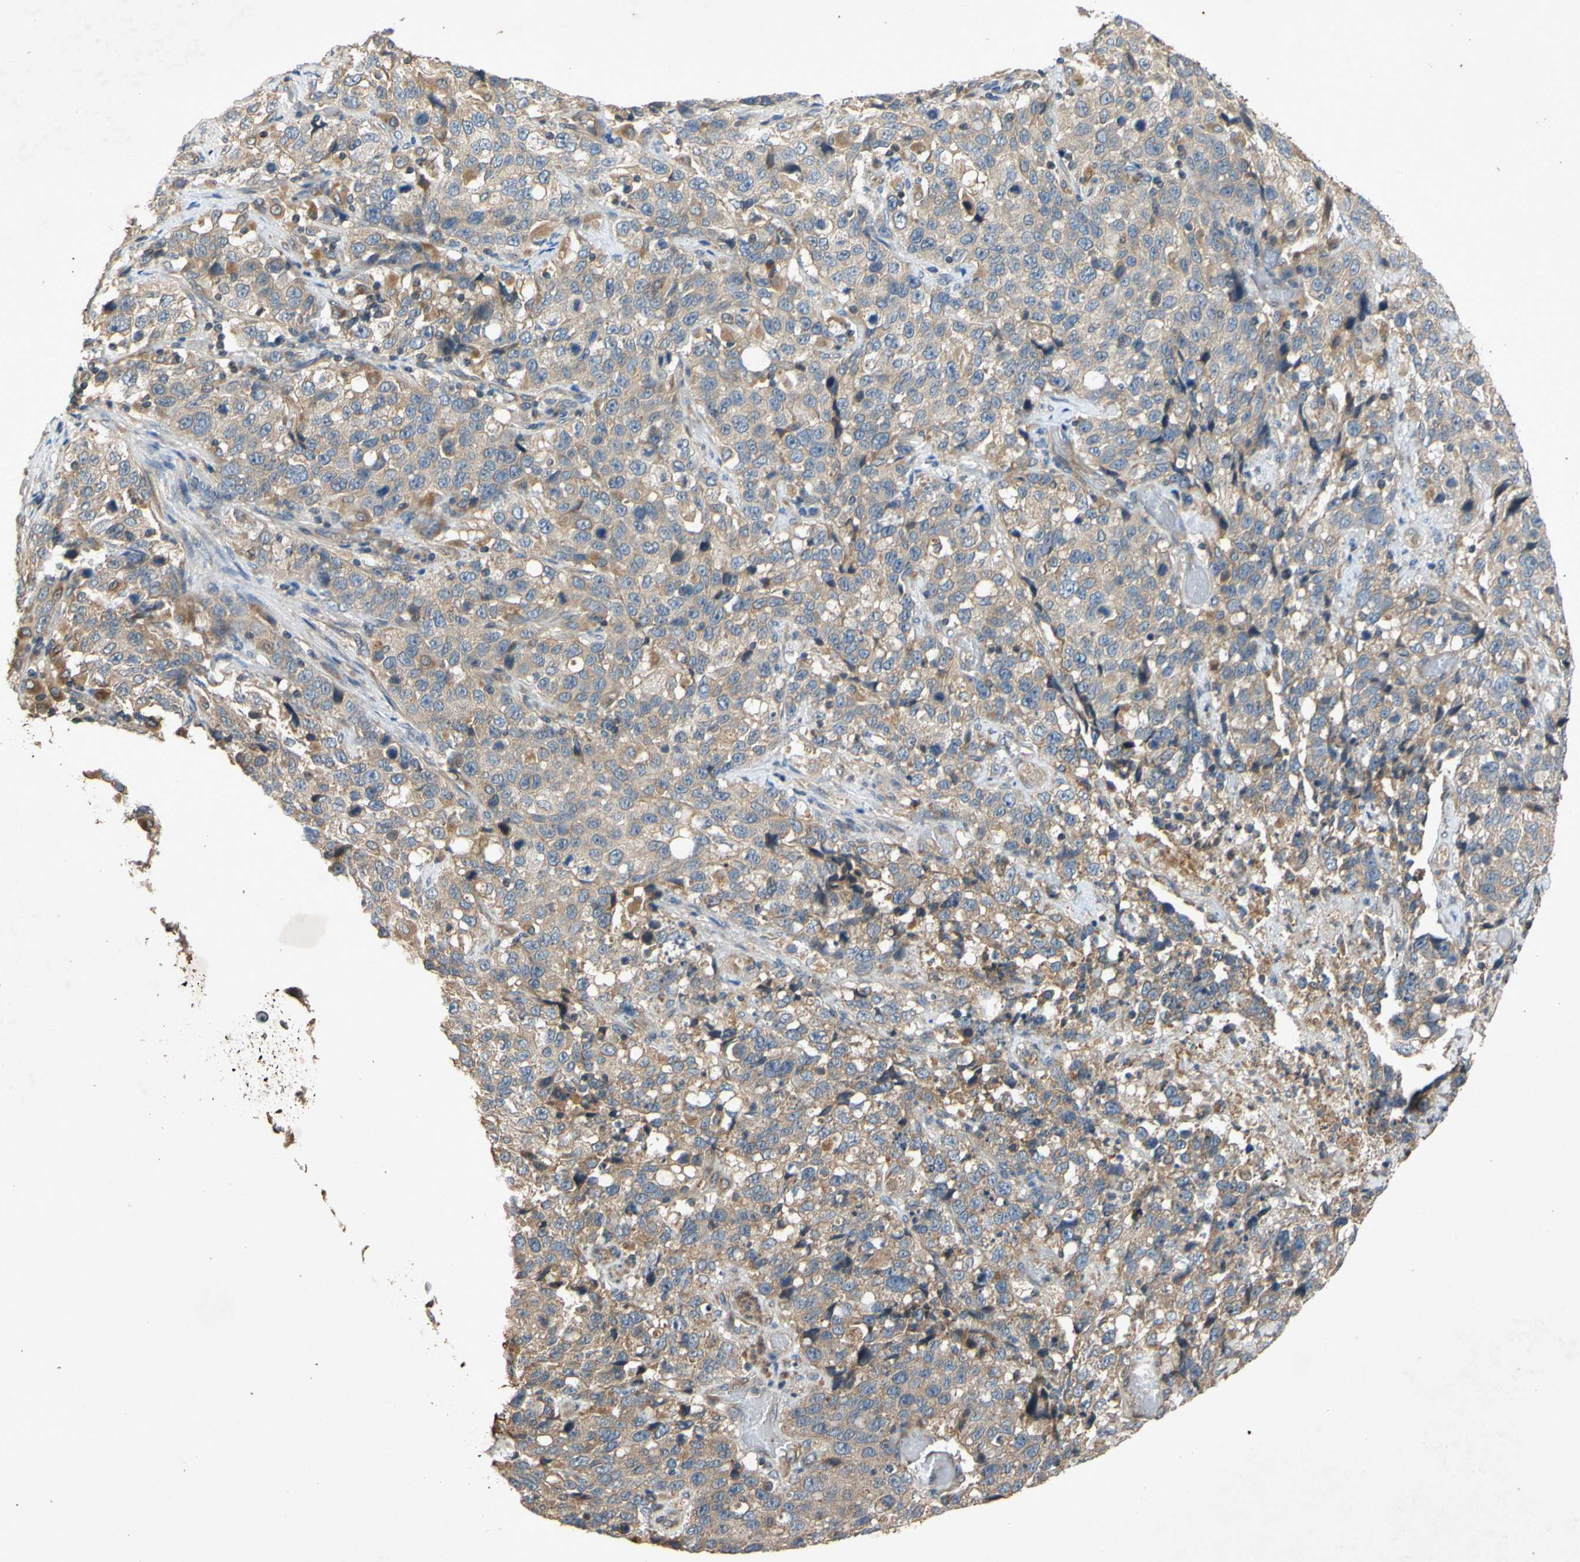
{"staining": {"intensity": "weak", "quantity": ">75%", "location": "cytoplasmic/membranous"}, "tissue": "stomach cancer", "cell_type": "Tumor cells", "image_type": "cancer", "snomed": [{"axis": "morphology", "description": "Normal tissue, NOS"}, {"axis": "morphology", "description": "Adenocarcinoma, NOS"}, {"axis": "topography", "description": "Stomach"}], "caption": "IHC of human stomach cancer (adenocarcinoma) demonstrates low levels of weak cytoplasmic/membranous expression in approximately >75% of tumor cells.", "gene": "PARD6A", "patient": {"sex": "male", "age": 48}}